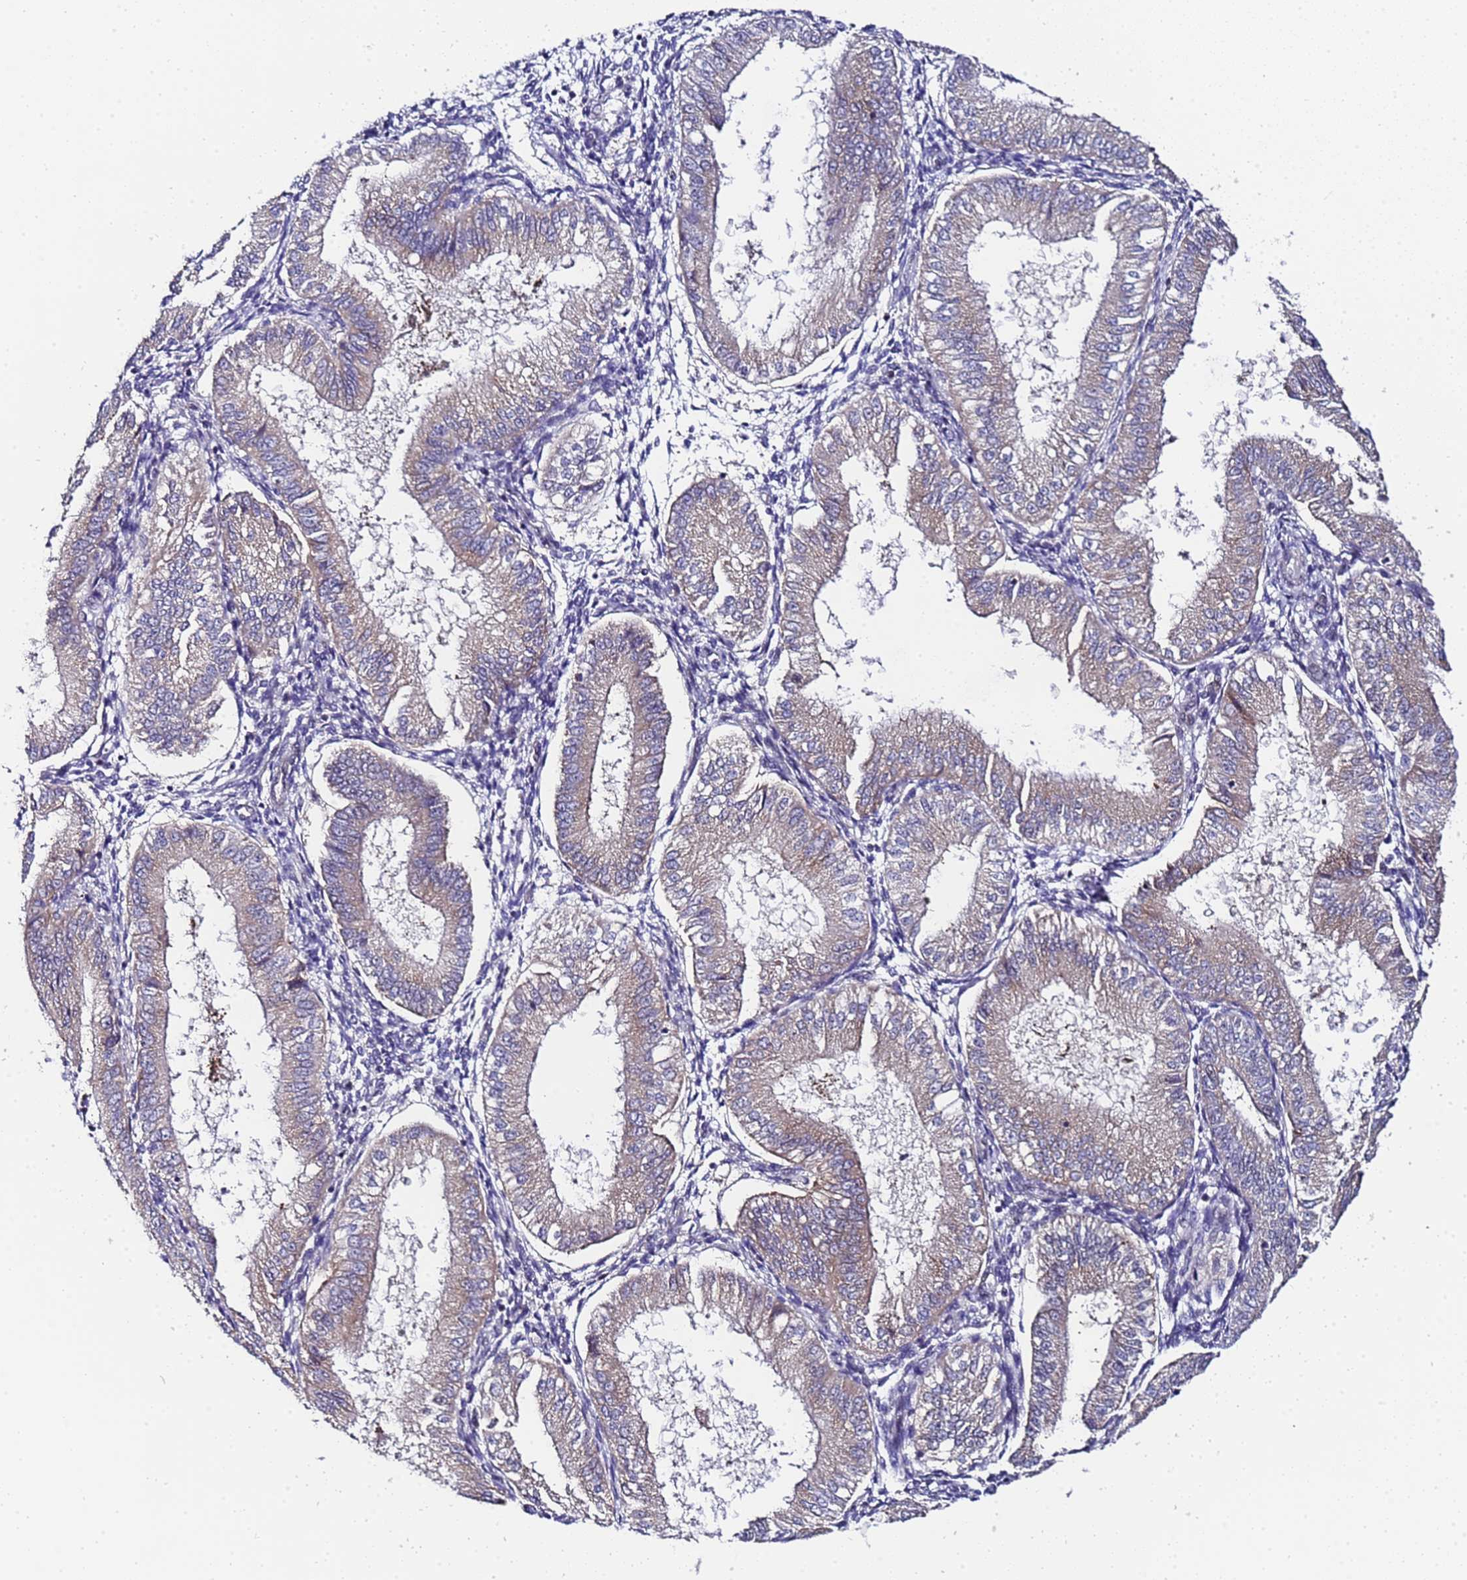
{"staining": {"intensity": "weak", "quantity": "<25%", "location": "cytoplasmic/membranous,nuclear"}, "tissue": "endometrium", "cell_type": "Cells in endometrial stroma", "image_type": "normal", "snomed": [{"axis": "morphology", "description": "Normal tissue, NOS"}, {"axis": "topography", "description": "Endometrium"}], "caption": "Protein analysis of unremarkable endometrium shows no significant expression in cells in endometrial stroma. (DAB IHC with hematoxylin counter stain).", "gene": "C19orf47", "patient": {"sex": "female", "age": 39}}